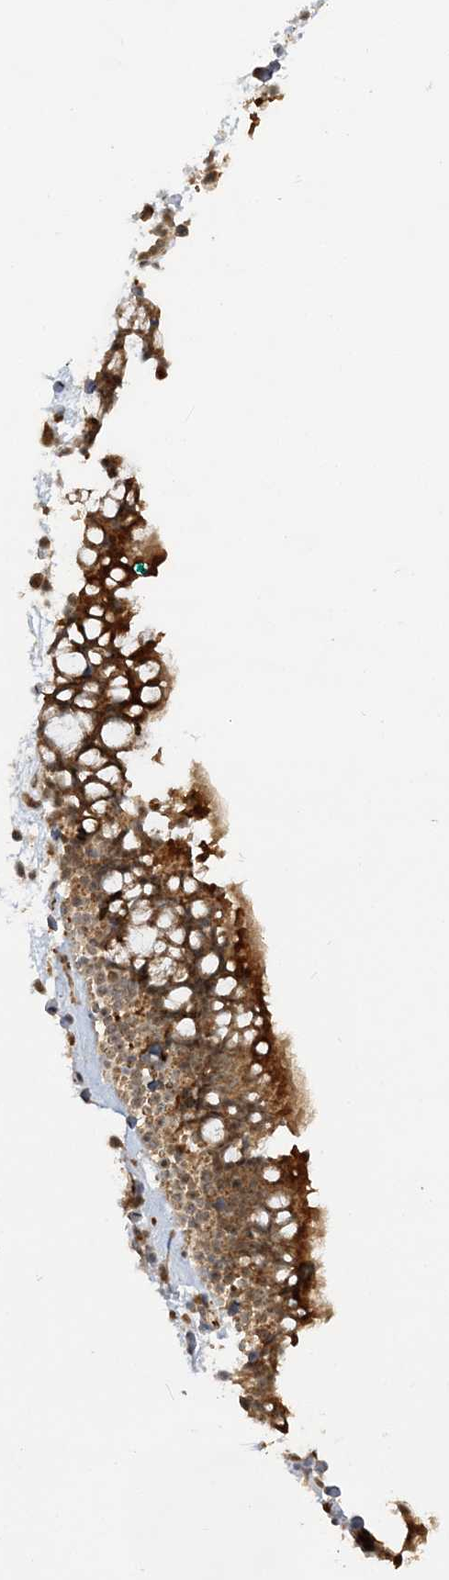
{"staining": {"intensity": "moderate", "quantity": ">75%", "location": "cytoplasmic/membranous"}, "tissue": "nasopharynx", "cell_type": "Respiratory epithelial cells", "image_type": "normal", "snomed": [{"axis": "morphology", "description": "Normal tissue, NOS"}, {"axis": "morphology", "description": "Inflammation, NOS"}, {"axis": "morphology", "description": "Malignant melanoma, Metastatic site"}, {"axis": "topography", "description": "Nasopharynx"}], "caption": "Immunohistochemical staining of unremarkable human nasopharynx displays medium levels of moderate cytoplasmic/membranous staining in approximately >75% of respiratory epithelial cells.", "gene": "MRPL47", "patient": {"sex": "male", "age": 70}}